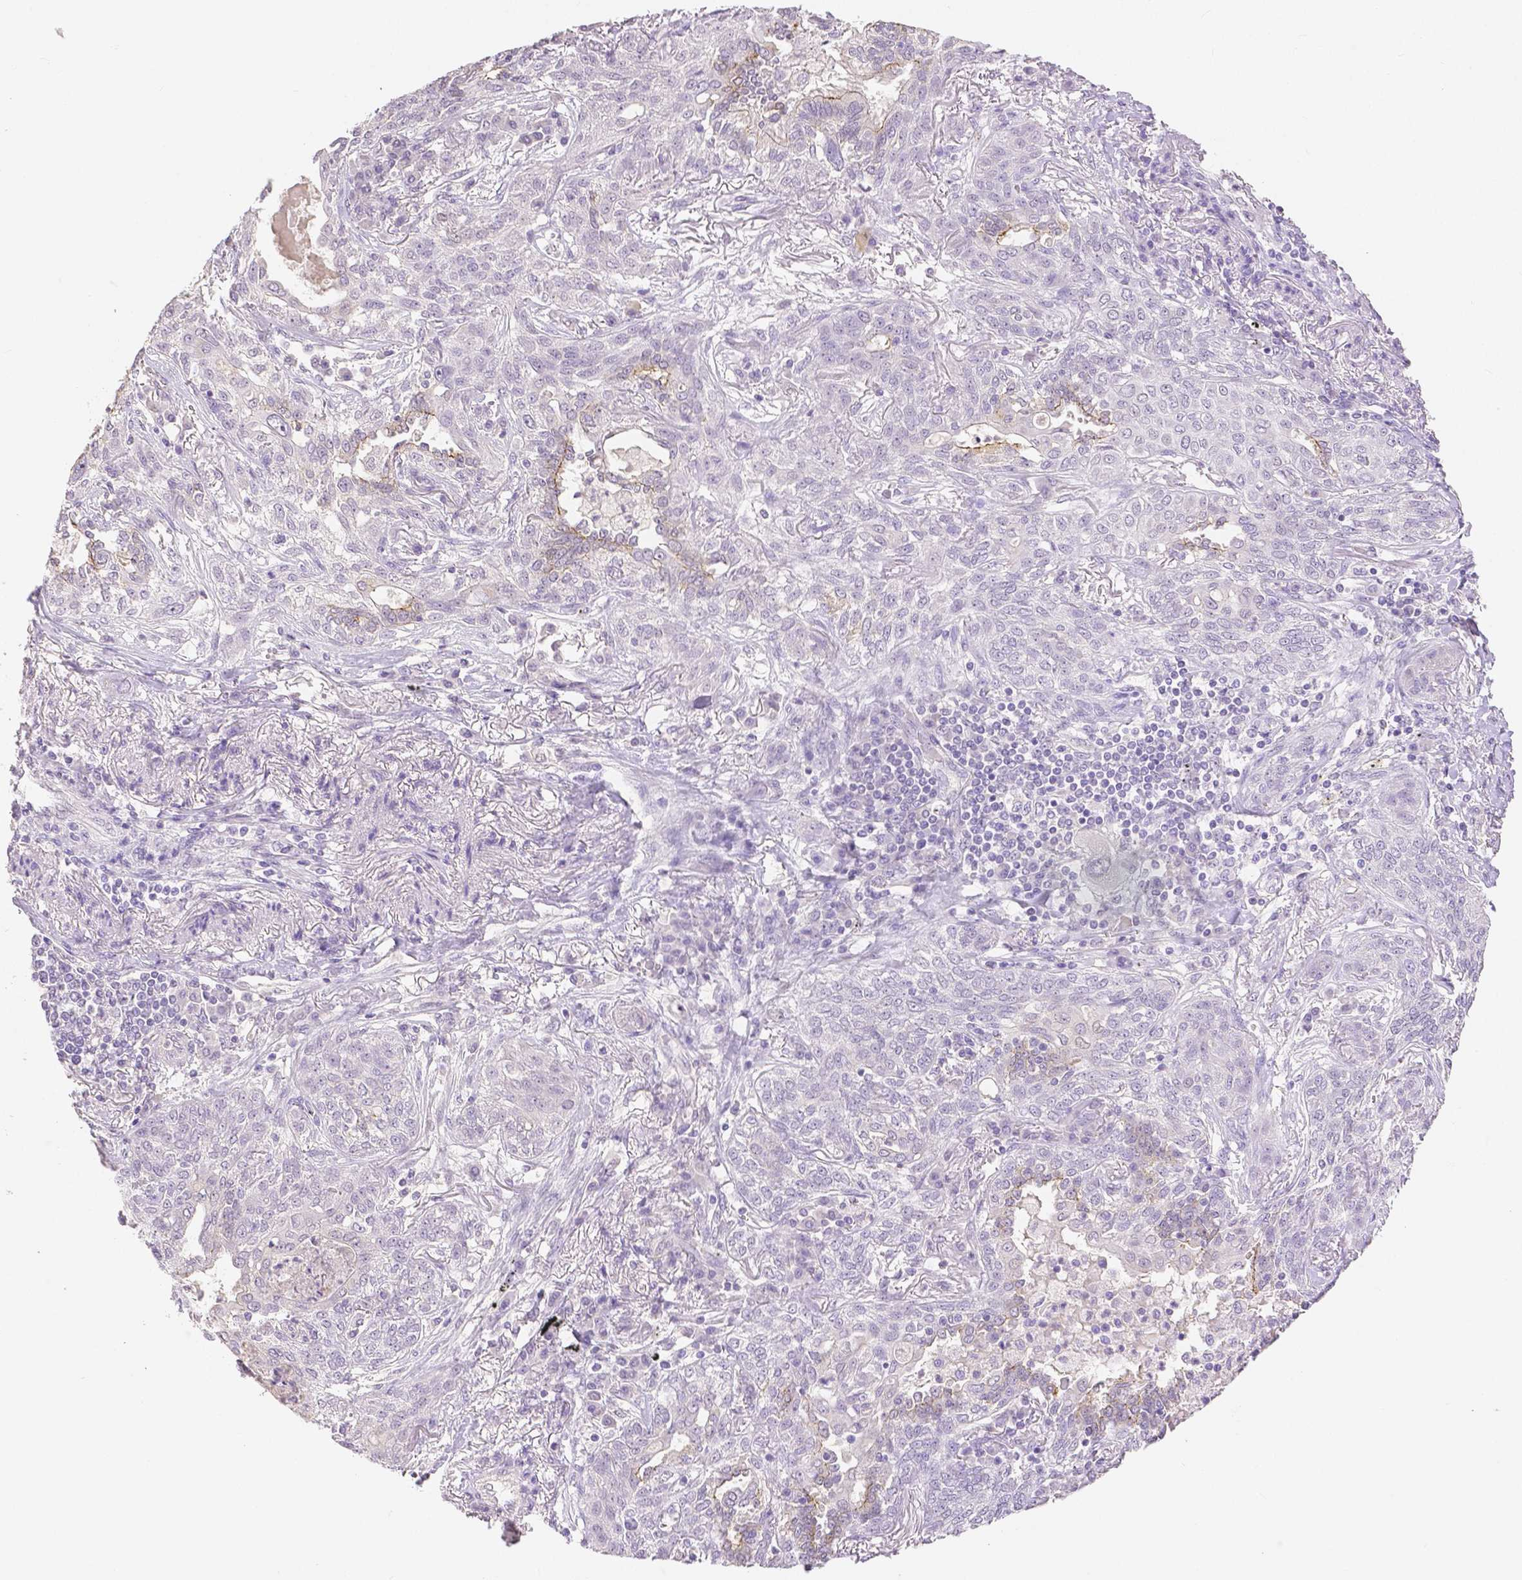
{"staining": {"intensity": "negative", "quantity": "none", "location": "none"}, "tissue": "lung cancer", "cell_type": "Tumor cells", "image_type": "cancer", "snomed": [{"axis": "morphology", "description": "Squamous cell carcinoma, NOS"}, {"axis": "topography", "description": "Lung"}], "caption": "Immunohistochemical staining of lung squamous cell carcinoma exhibits no significant staining in tumor cells.", "gene": "OCLN", "patient": {"sex": "female", "age": 70}}